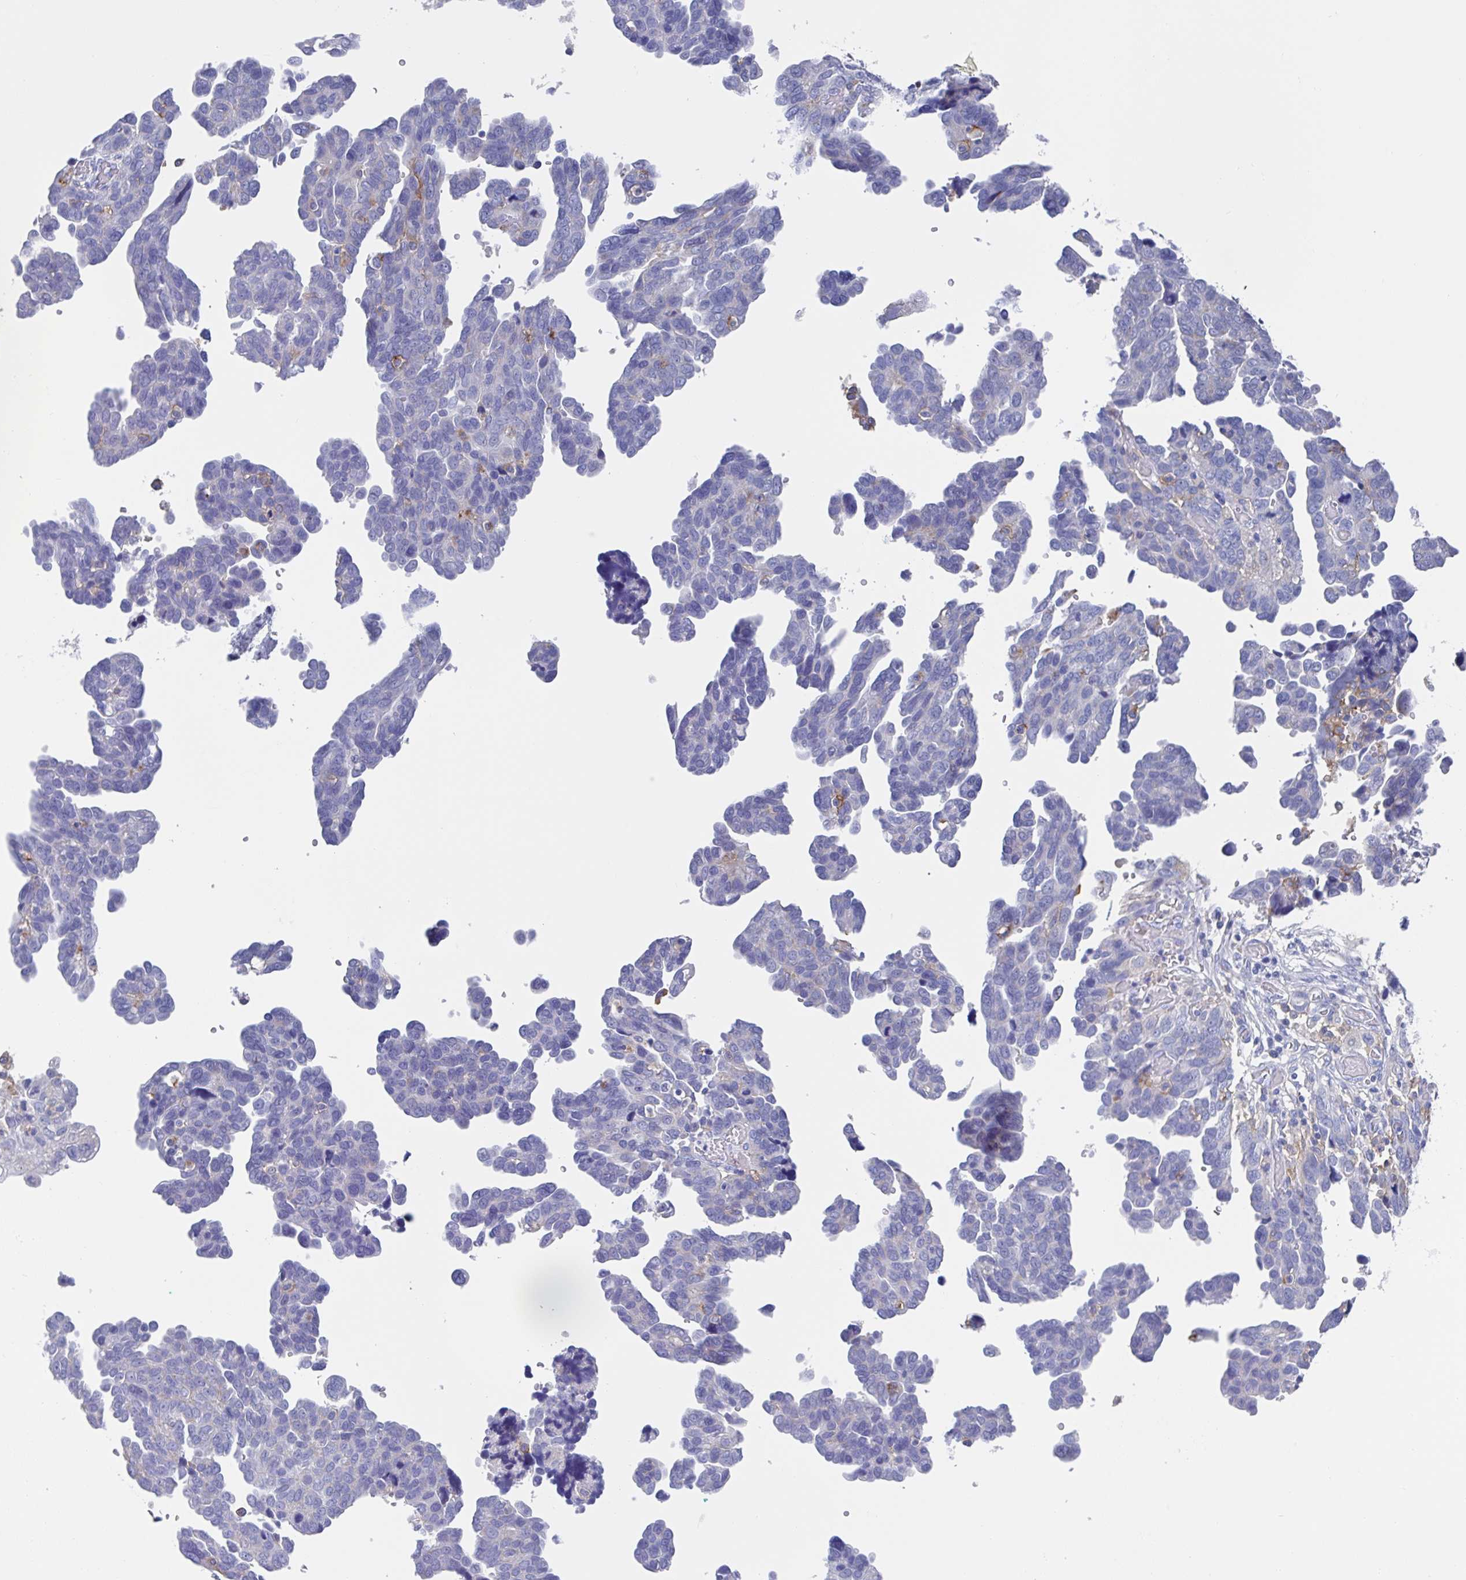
{"staining": {"intensity": "negative", "quantity": "none", "location": "none"}, "tissue": "ovarian cancer", "cell_type": "Tumor cells", "image_type": "cancer", "snomed": [{"axis": "morphology", "description": "Cystadenocarcinoma, serous, NOS"}, {"axis": "topography", "description": "Ovary"}], "caption": "This micrograph is of ovarian cancer stained with IHC to label a protein in brown with the nuclei are counter-stained blue. There is no staining in tumor cells. Nuclei are stained in blue.", "gene": "FCGR3A", "patient": {"sex": "female", "age": 64}}